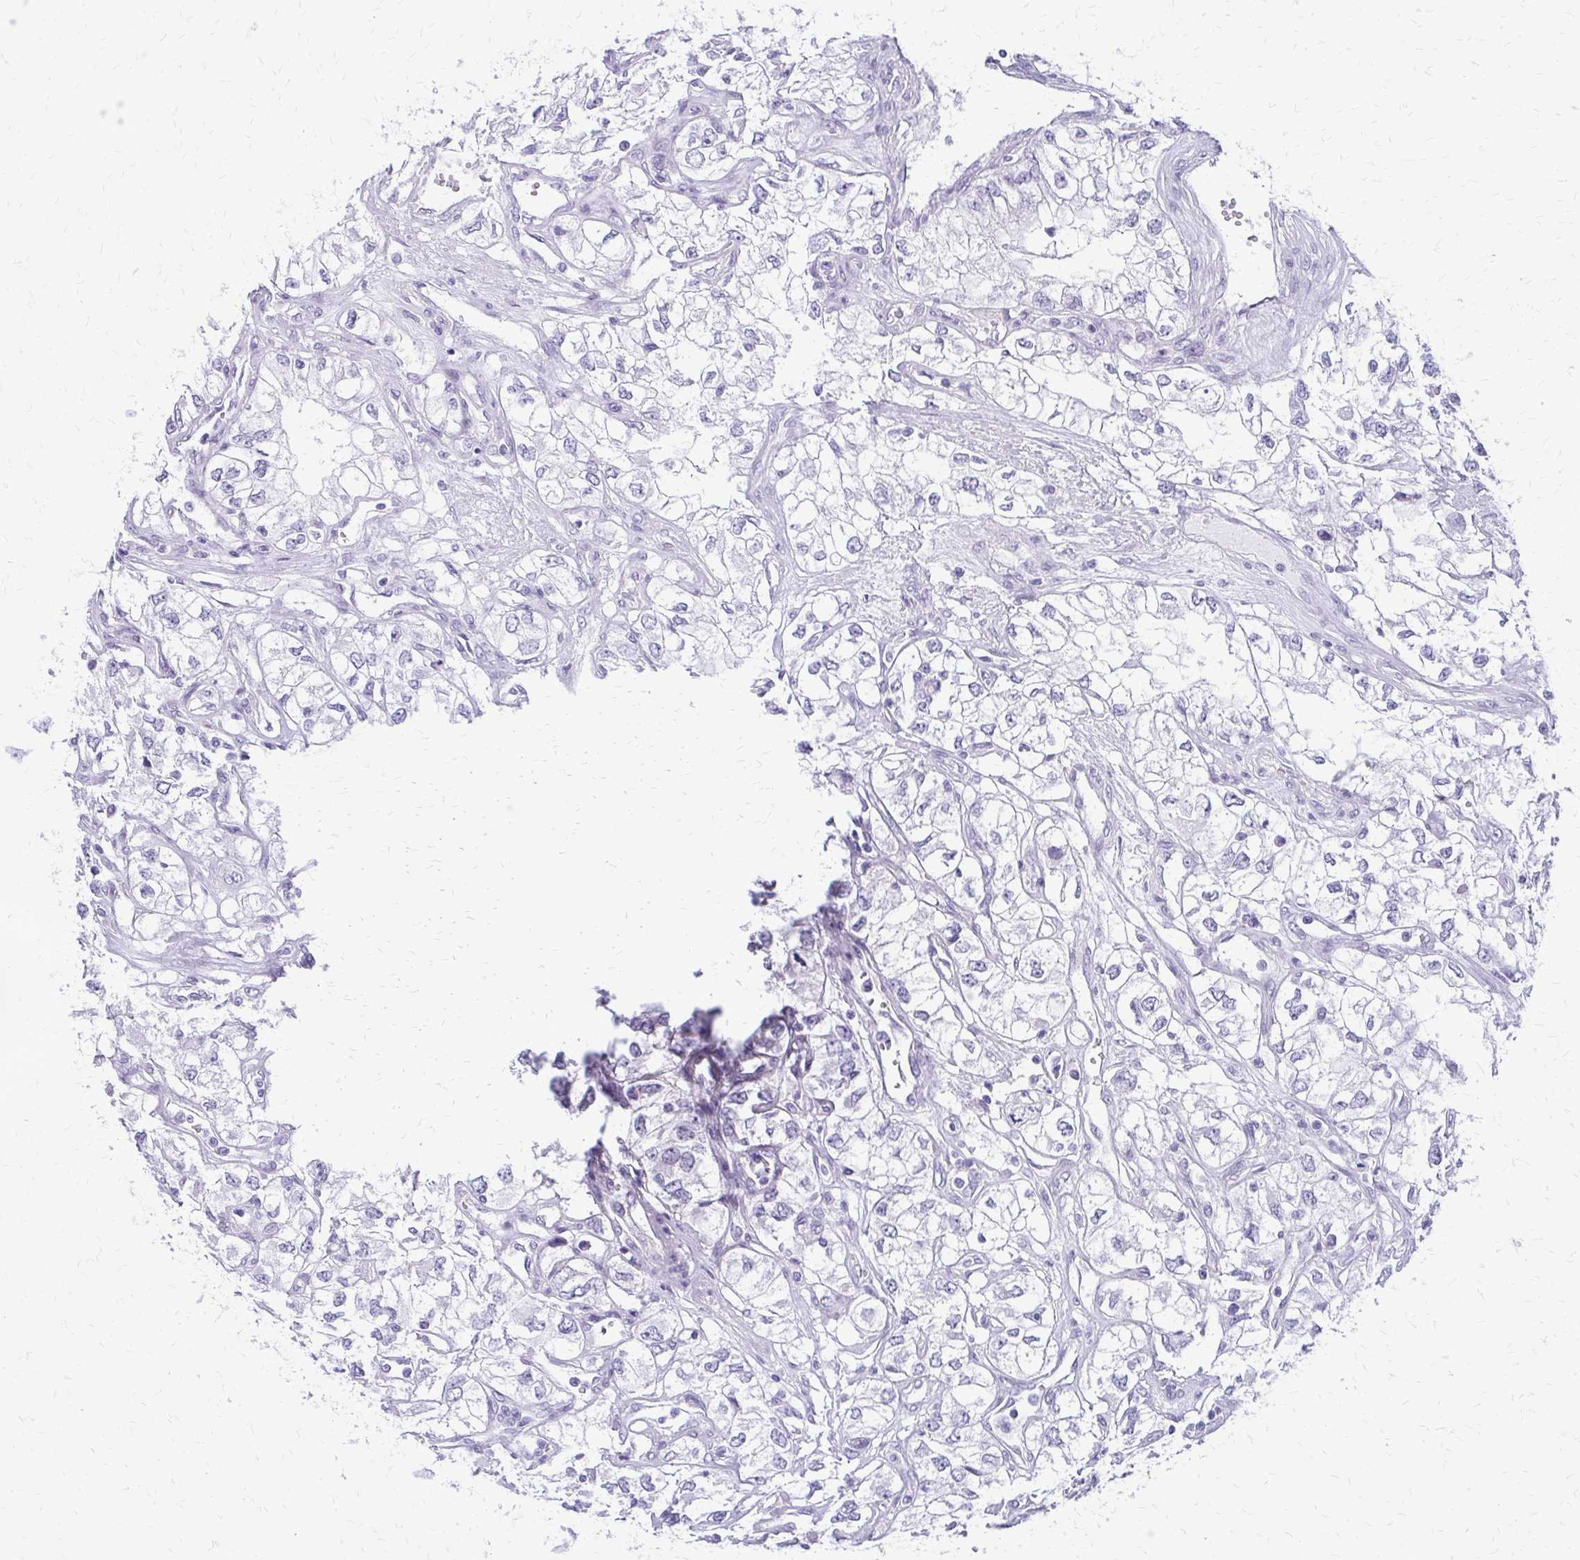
{"staining": {"intensity": "negative", "quantity": "none", "location": "none"}, "tissue": "renal cancer", "cell_type": "Tumor cells", "image_type": "cancer", "snomed": [{"axis": "morphology", "description": "Adenocarcinoma, NOS"}, {"axis": "topography", "description": "Kidney"}], "caption": "Adenocarcinoma (renal) was stained to show a protein in brown. There is no significant positivity in tumor cells.", "gene": "FAM162B", "patient": {"sex": "female", "age": 59}}